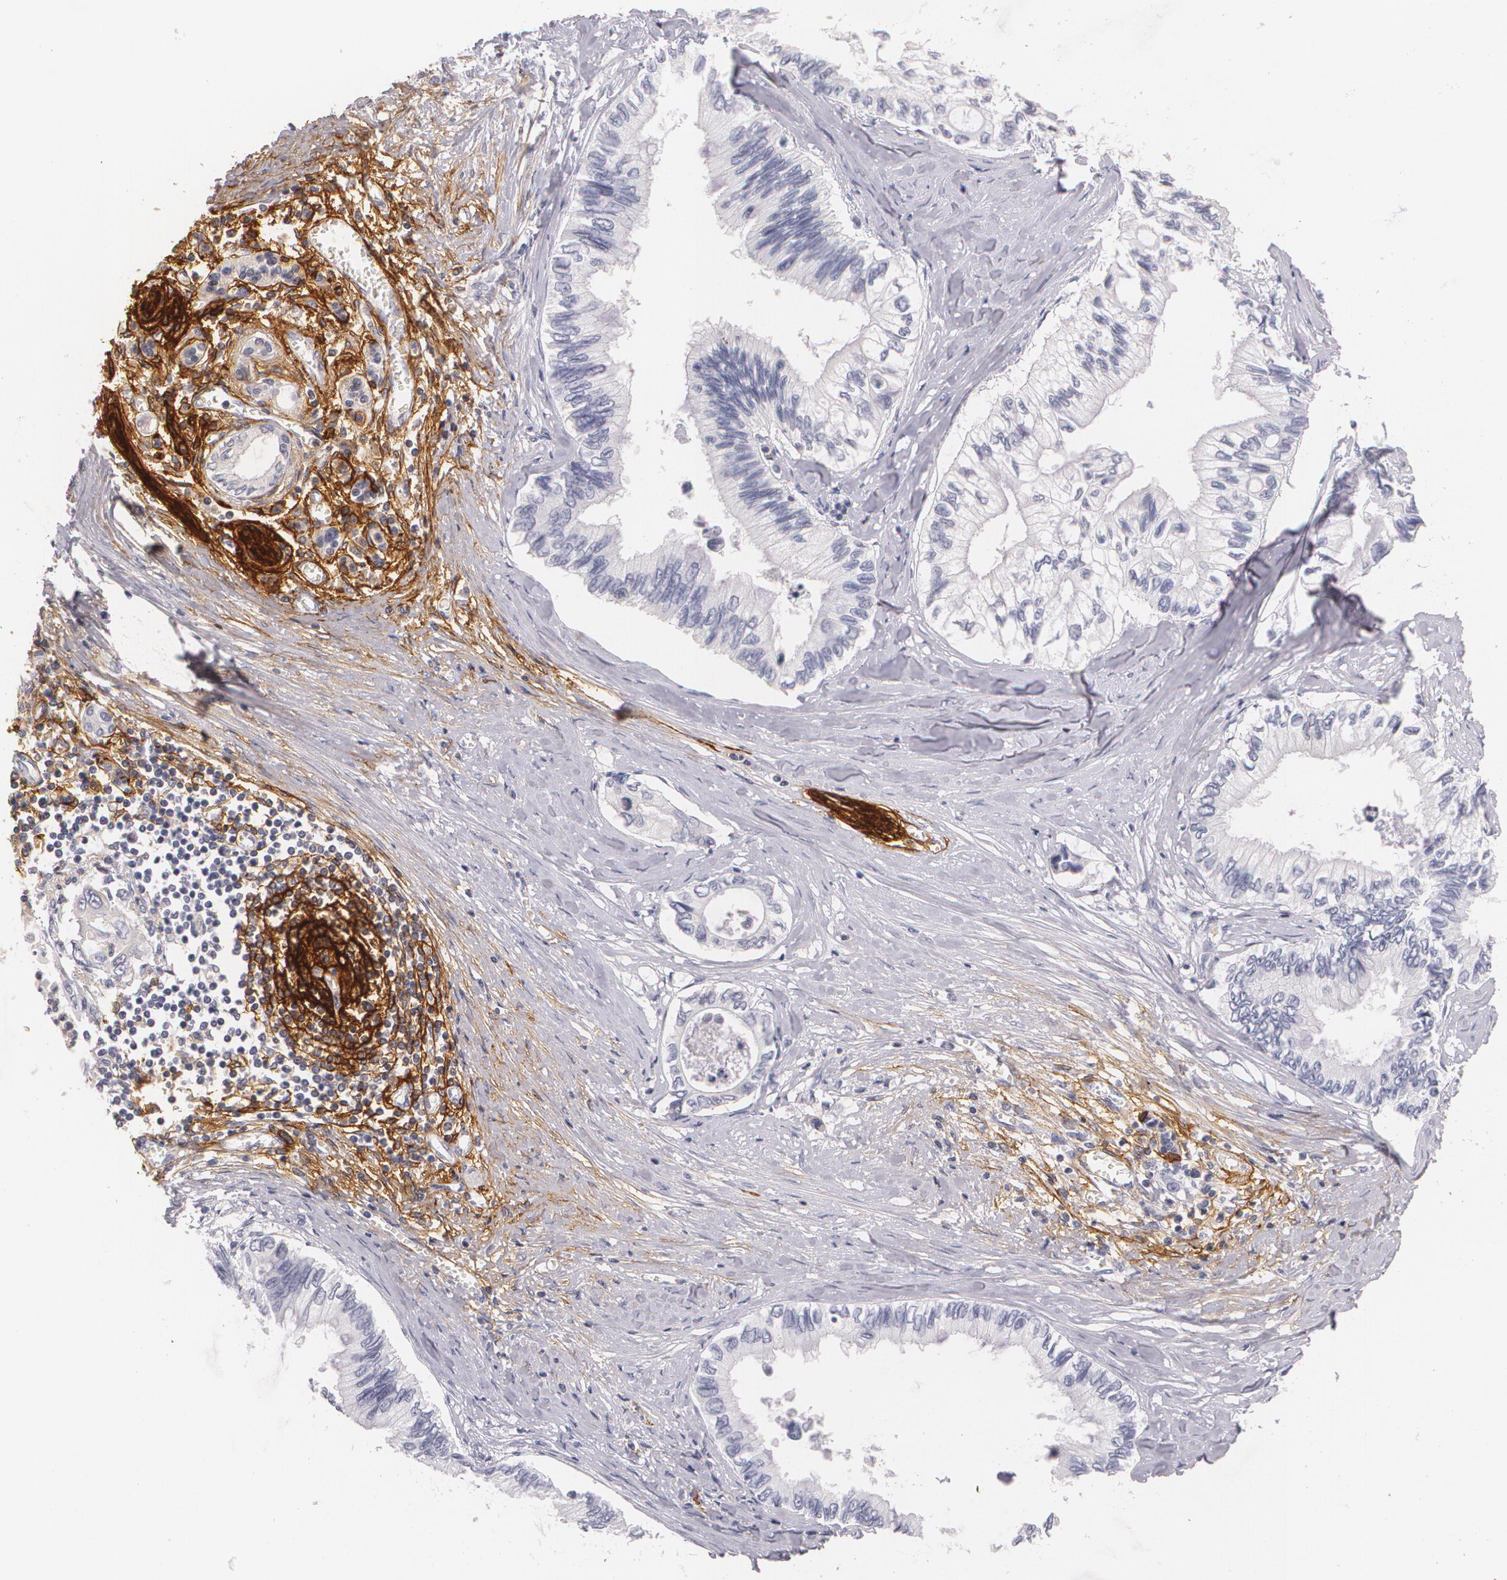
{"staining": {"intensity": "negative", "quantity": "none", "location": "none"}, "tissue": "pancreatic cancer", "cell_type": "Tumor cells", "image_type": "cancer", "snomed": [{"axis": "morphology", "description": "Adenocarcinoma, NOS"}, {"axis": "topography", "description": "Pancreas"}], "caption": "This is an immunohistochemistry (IHC) micrograph of pancreatic cancer. There is no staining in tumor cells.", "gene": "NGFR", "patient": {"sex": "female", "age": 66}}